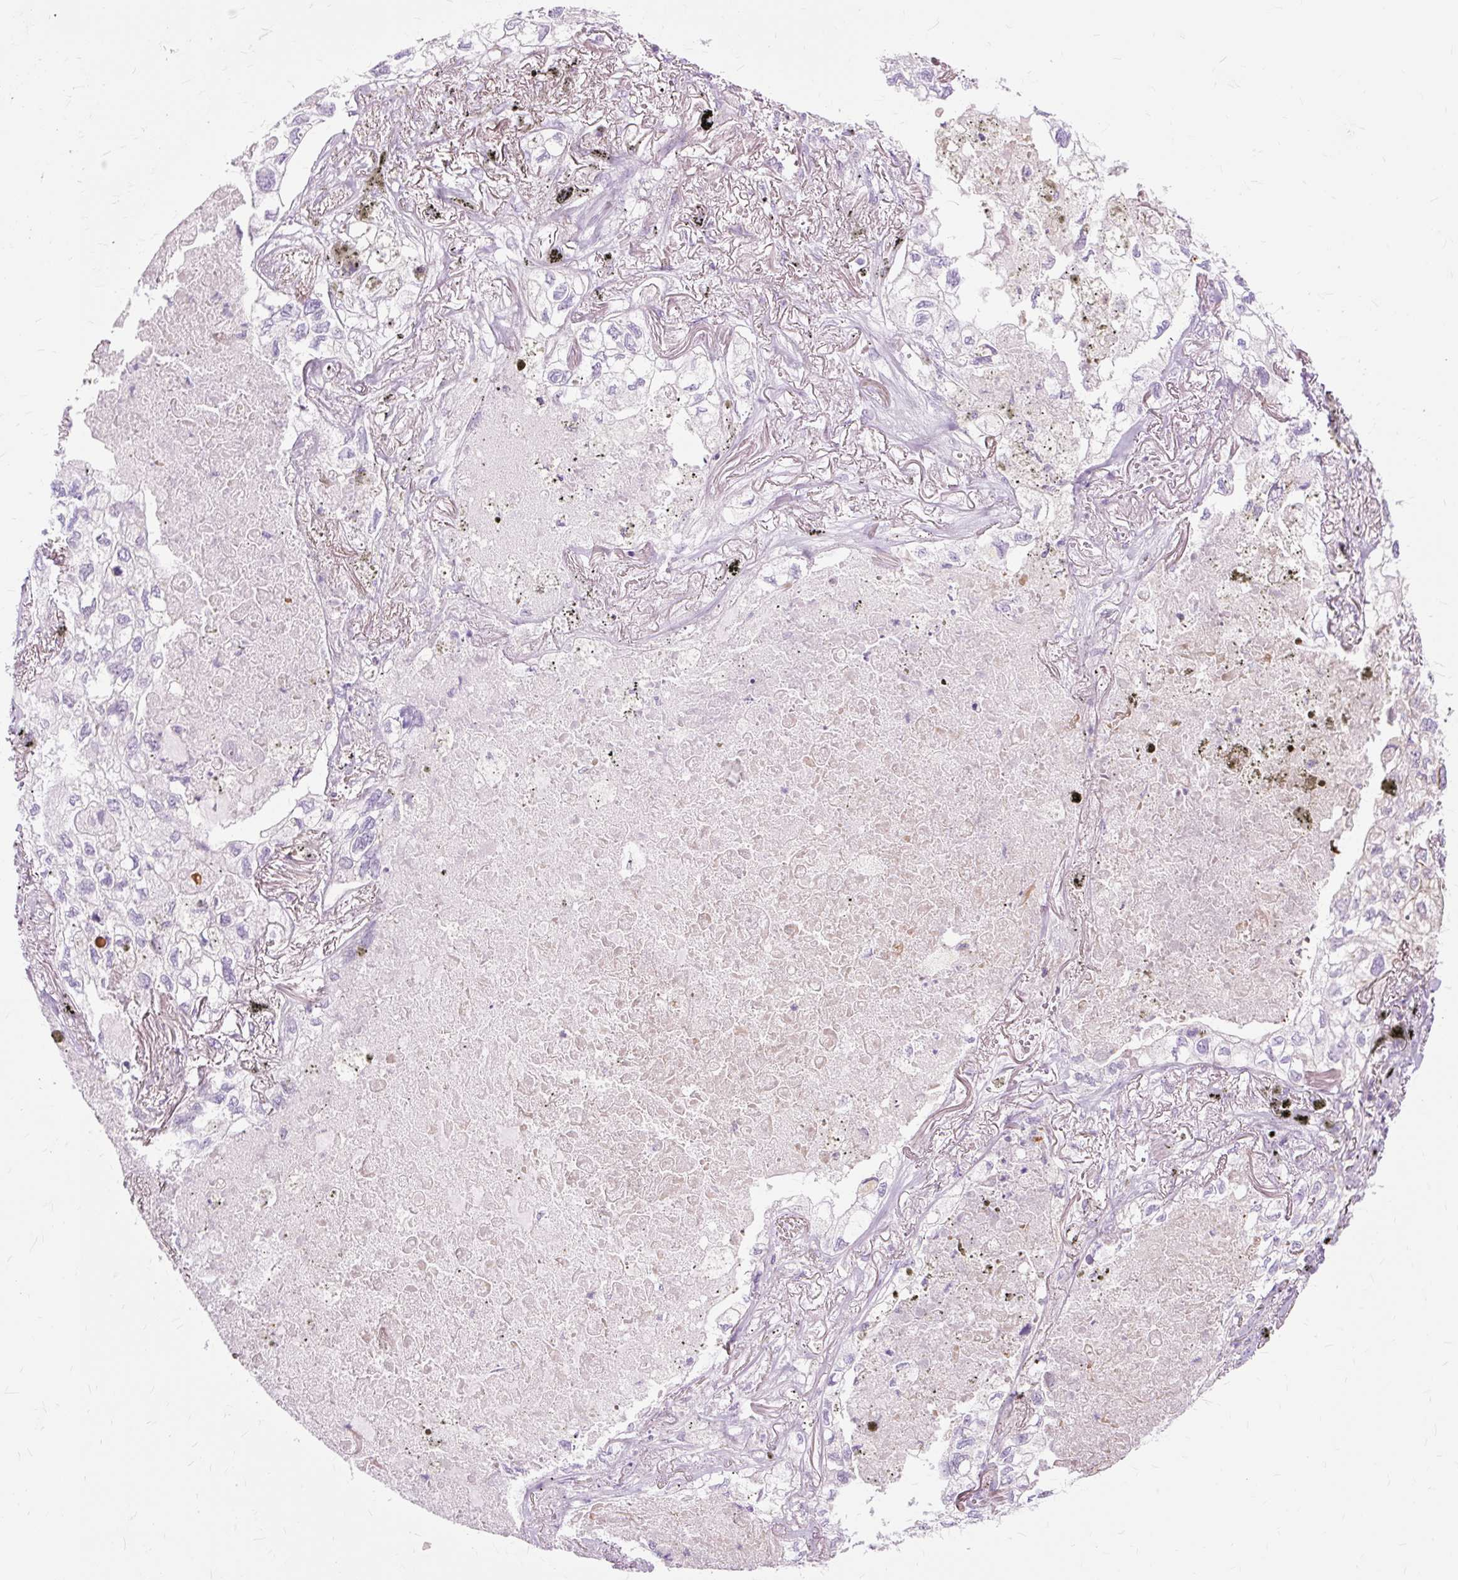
{"staining": {"intensity": "negative", "quantity": "none", "location": "none"}, "tissue": "lung cancer", "cell_type": "Tumor cells", "image_type": "cancer", "snomed": [{"axis": "morphology", "description": "Adenocarcinoma, NOS"}, {"axis": "topography", "description": "Lung"}], "caption": "Tumor cells are negative for brown protein staining in adenocarcinoma (lung).", "gene": "DCTN4", "patient": {"sex": "male", "age": 65}}